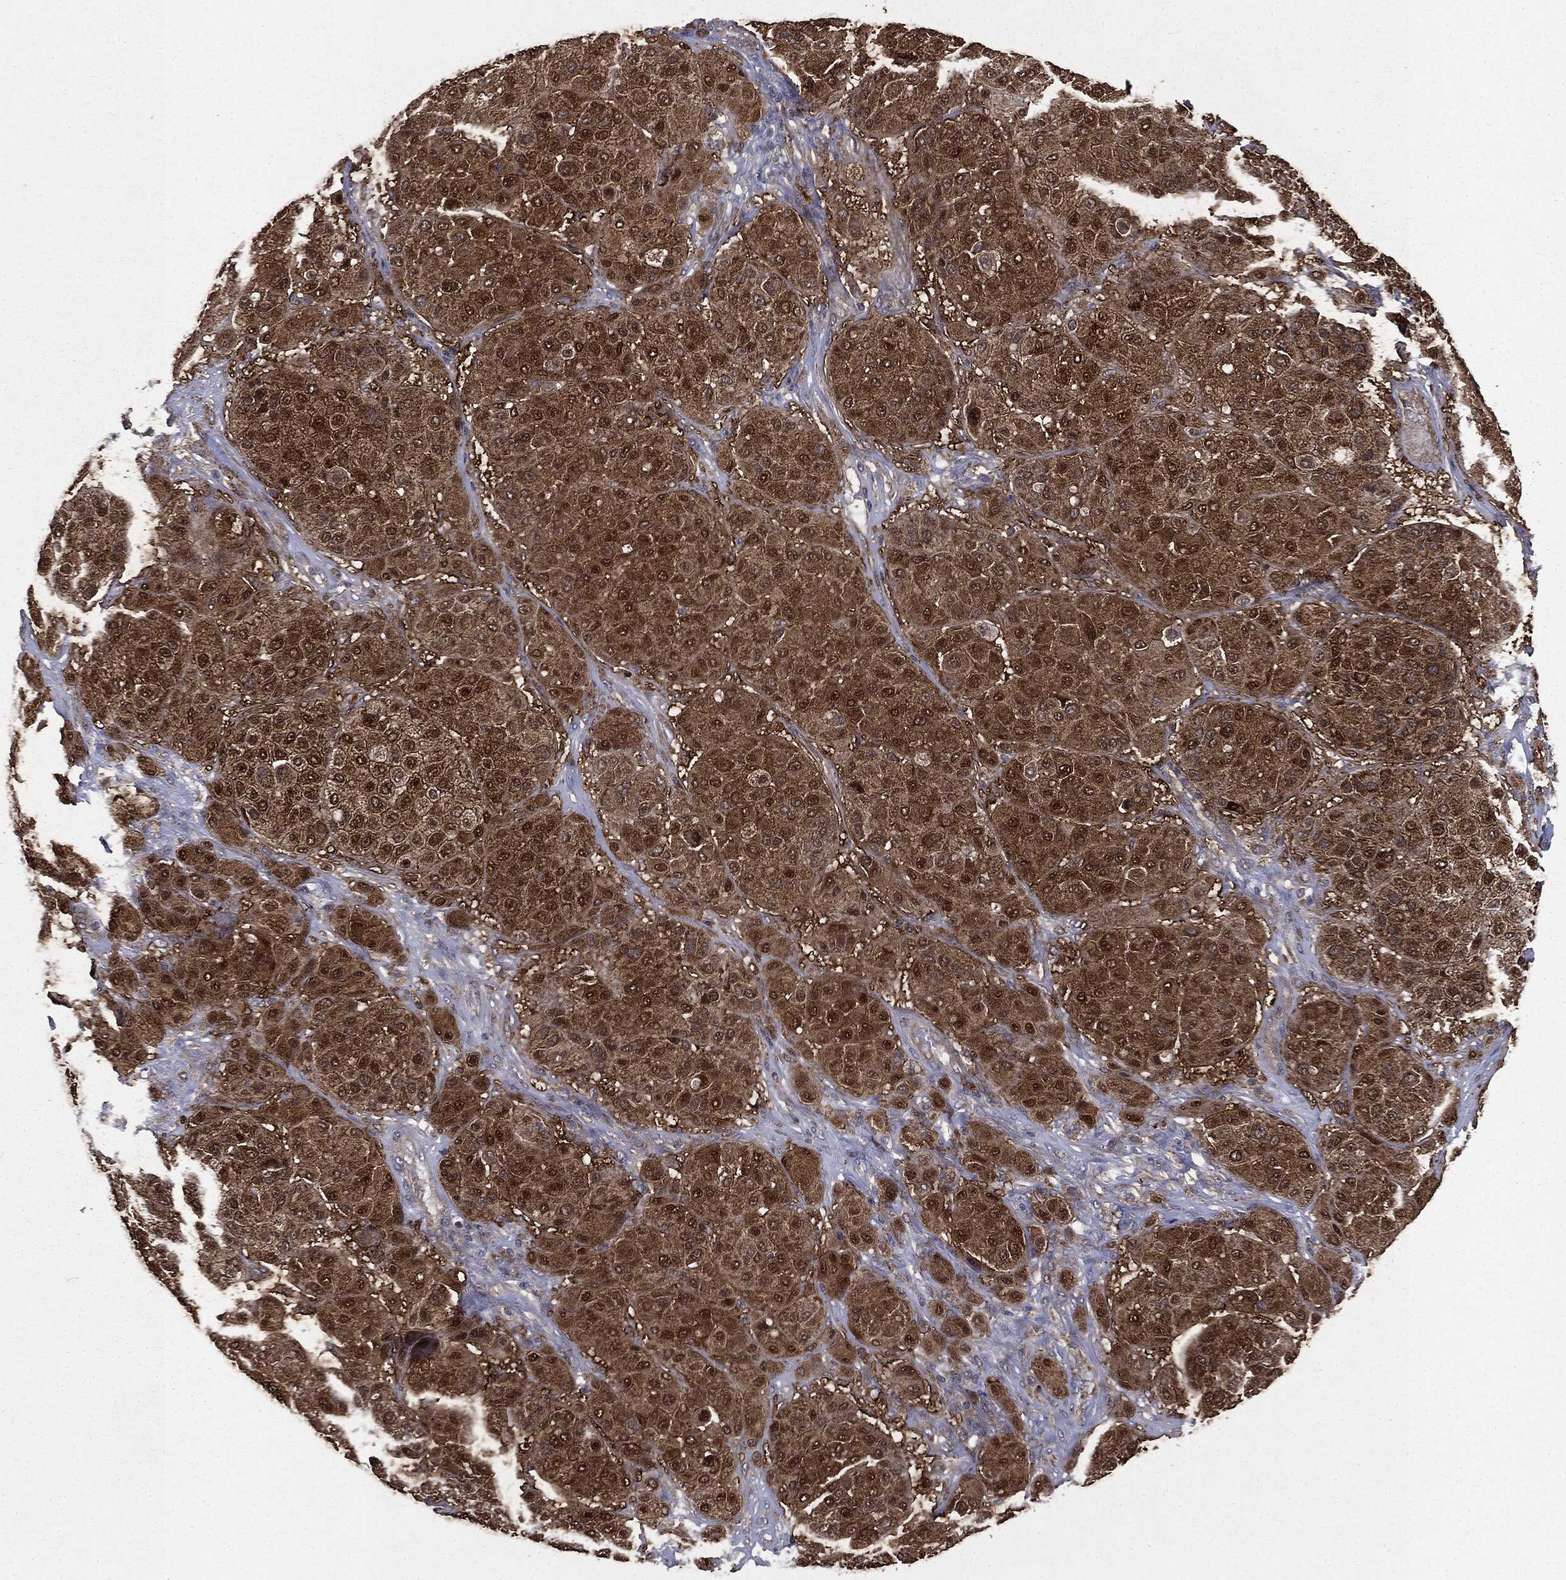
{"staining": {"intensity": "strong", "quantity": ">75%", "location": "cytoplasmic/membranous,nuclear"}, "tissue": "melanoma", "cell_type": "Tumor cells", "image_type": "cancer", "snomed": [{"axis": "morphology", "description": "Malignant melanoma, Metastatic site"}, {"axis": "topography", "description": "Smooth muscle"}], "caption": "This is an image of IHC staining of malignant melanoma (metastatic site), which shows strong positivity in the cytoplasmic/membranous and nuclear of tumor cells.", "gene": "PLOD3", "patient": {"sex": "male", "age": 41}}